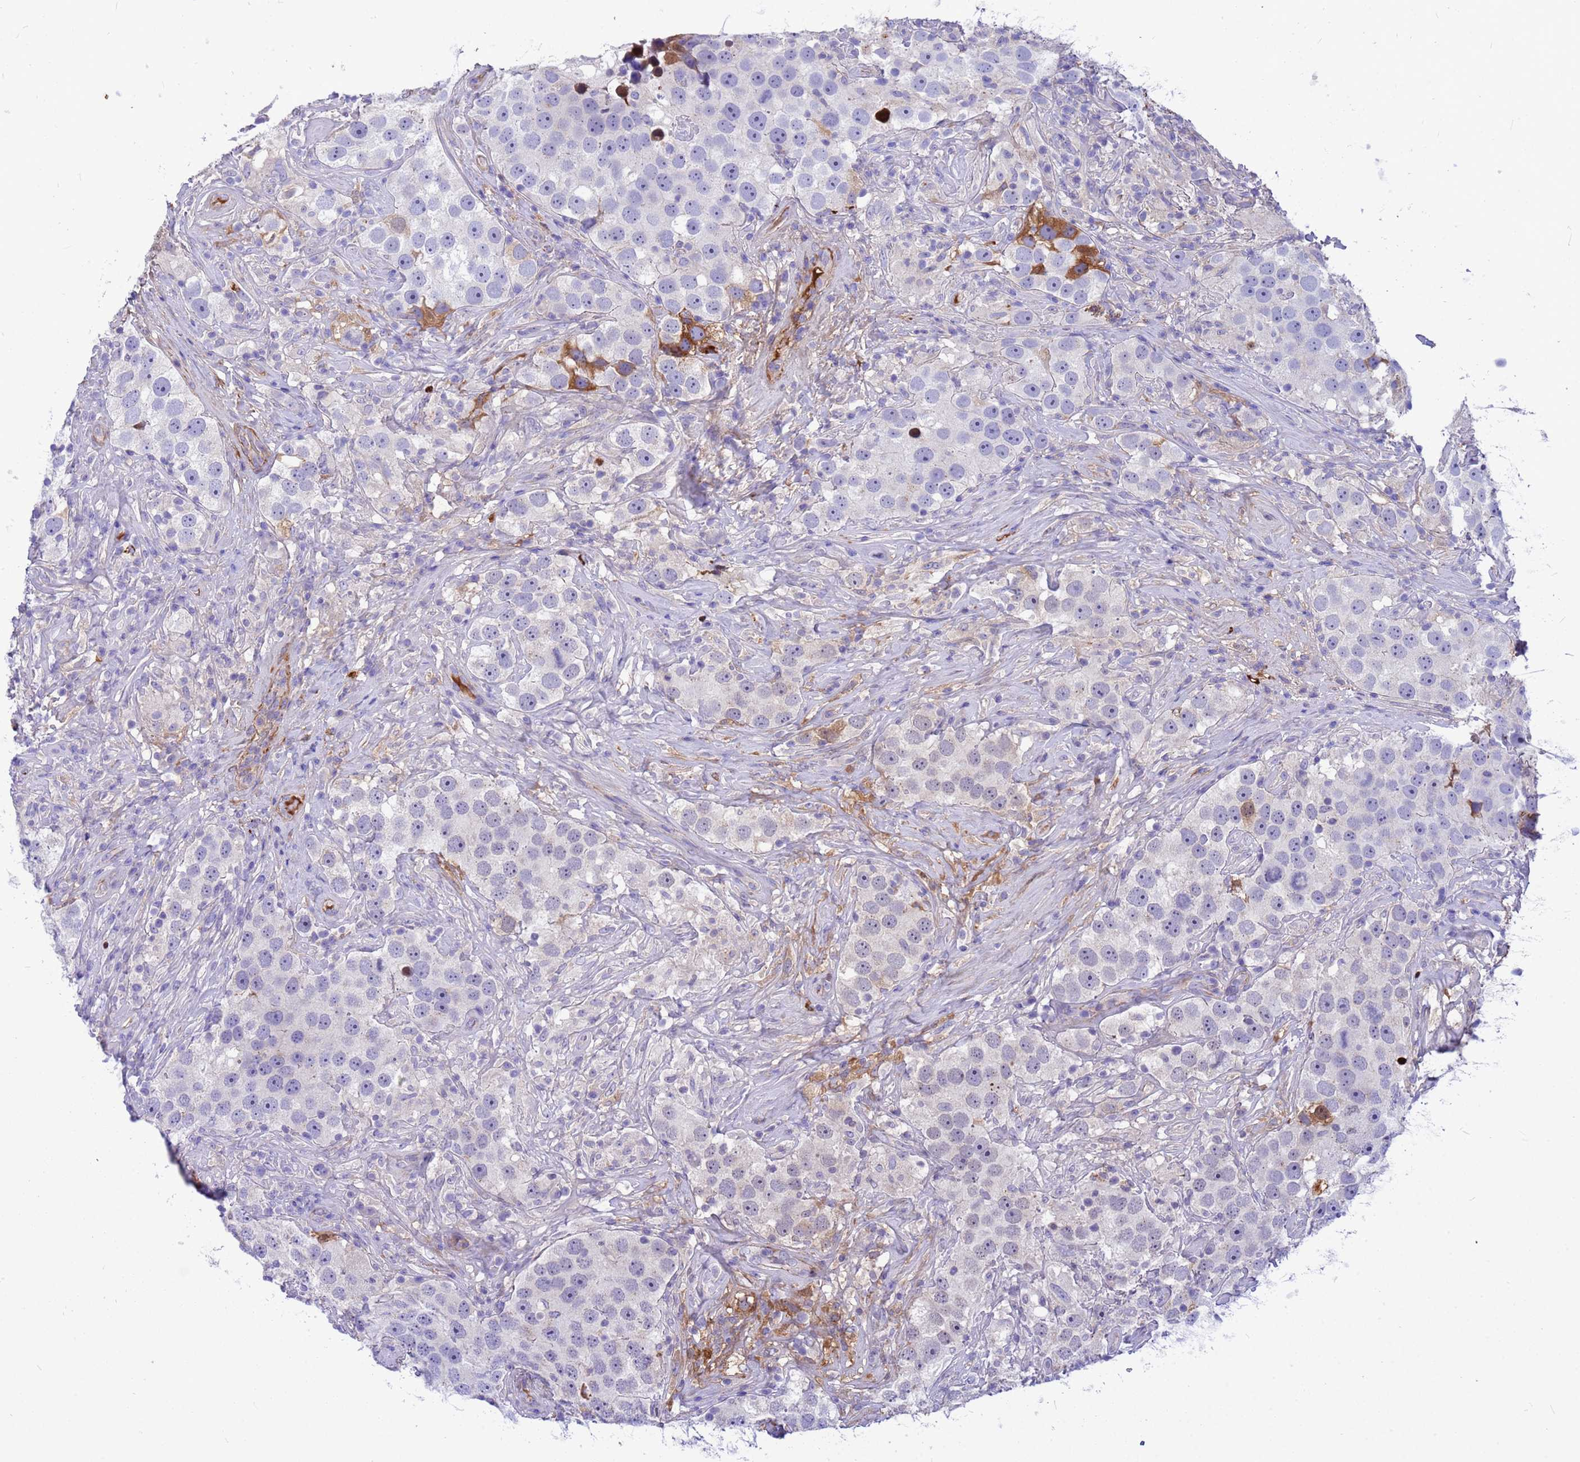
{"staining": {"intensity": "negative", "quantity": "none", "location": "none"}, "tissue": "testis cancer", "cell_type": "Tumor cells", "image_type": "cancer", "snomed": [{"axis": "morphology", "description": "Seminoma, NOS"}, {"axis": "topography", "description": "Testis"}], "caption": "Tumor cells are negative for brown protein staining in testis cancer. (DAB IHC with hematoxylin counter stain).", "gene": "ORM1", "patient": {"sex": "male", "age": 49}}